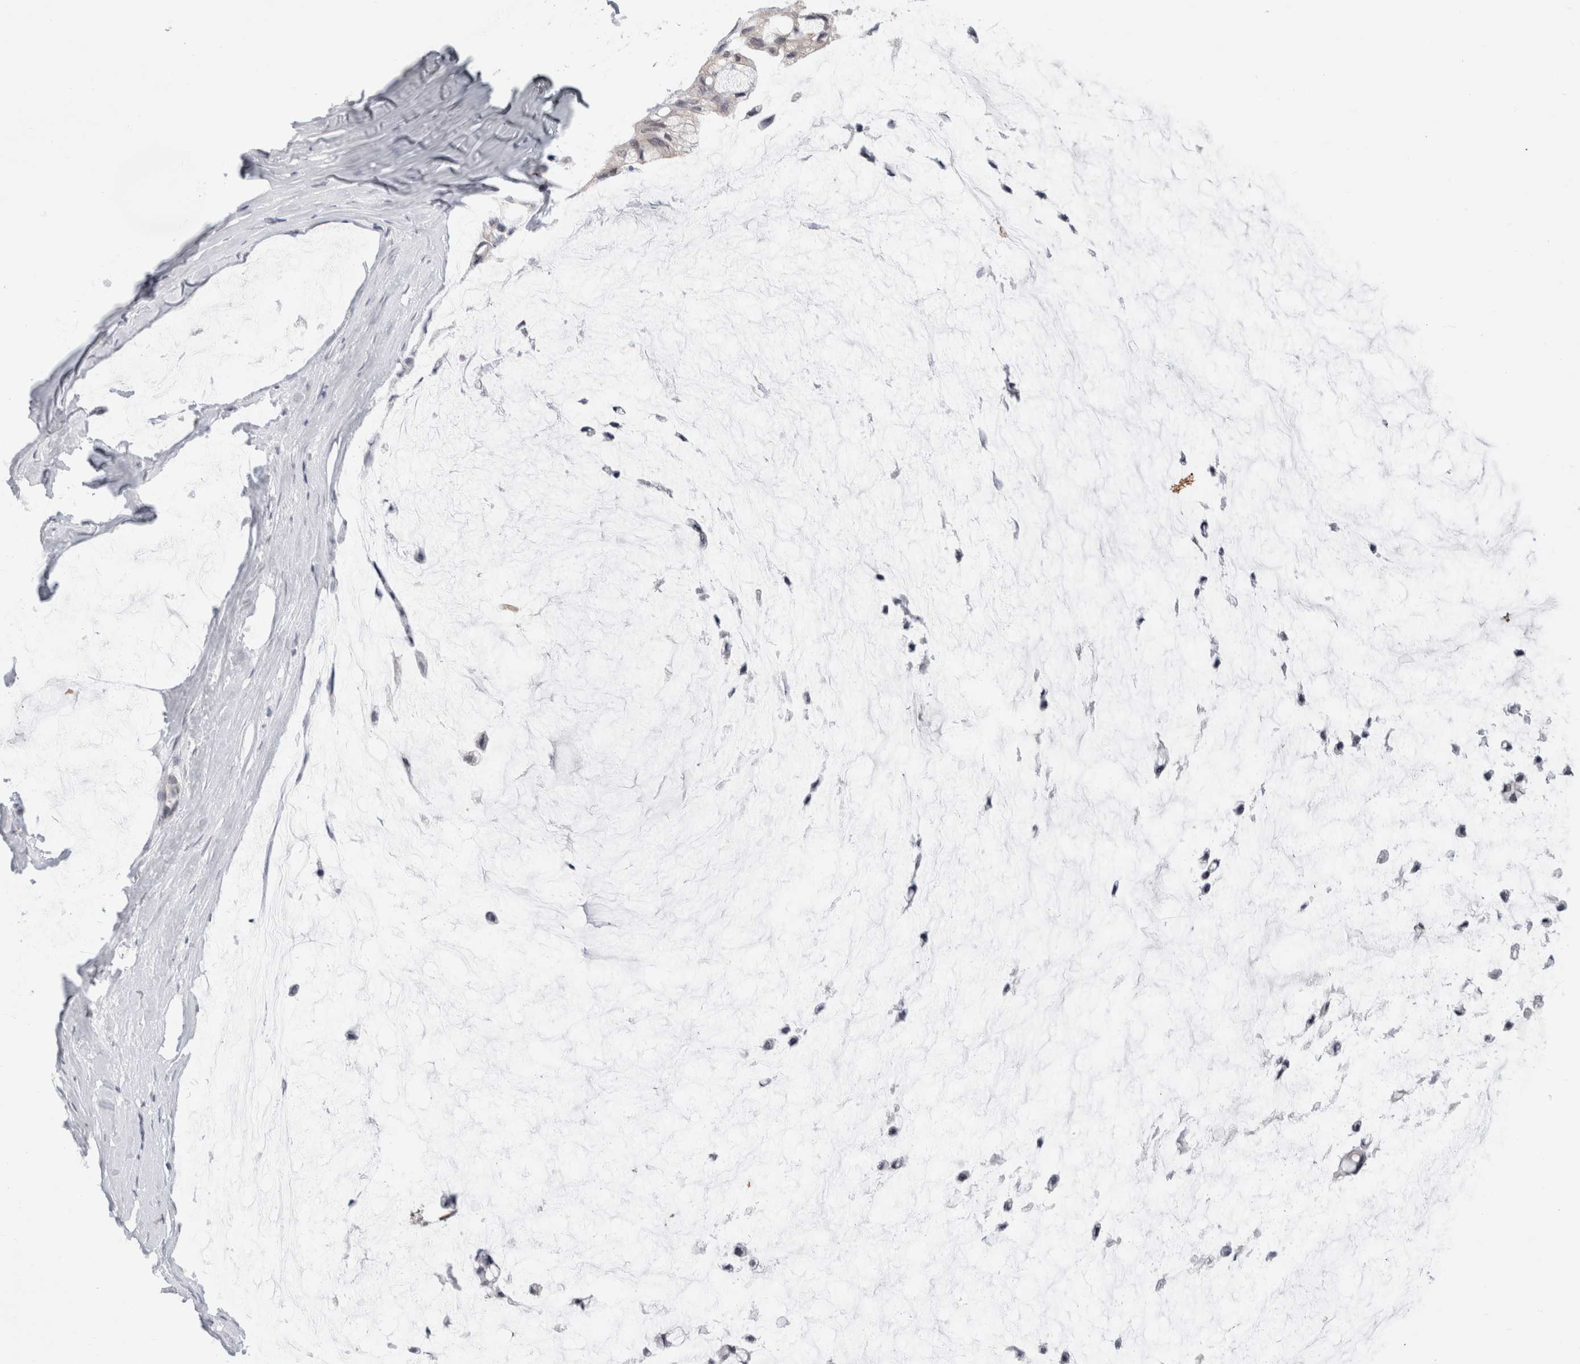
{"staining": {"intensity": "negative", "quantity": "none", "location": "none"}, "tissue": "ovarian cancer", "cell_type": "Tumor cells", "image_type": "cancer", "snomed": [{"axis": "morphology", "description": "Cystadenocarcinoma, mucinous, NOS"}, {"axis": "topography", "description": "Ovary"}], "caption": "A high-resolution photomicrograph shows immunohistochemistry staining of mucinous cystadenocarcinoma (ovarian), which demonstrates no significant positivity in tumor cells.", "gene": "SMARCC1", "patient": {"sex": "female", "age": 39}}